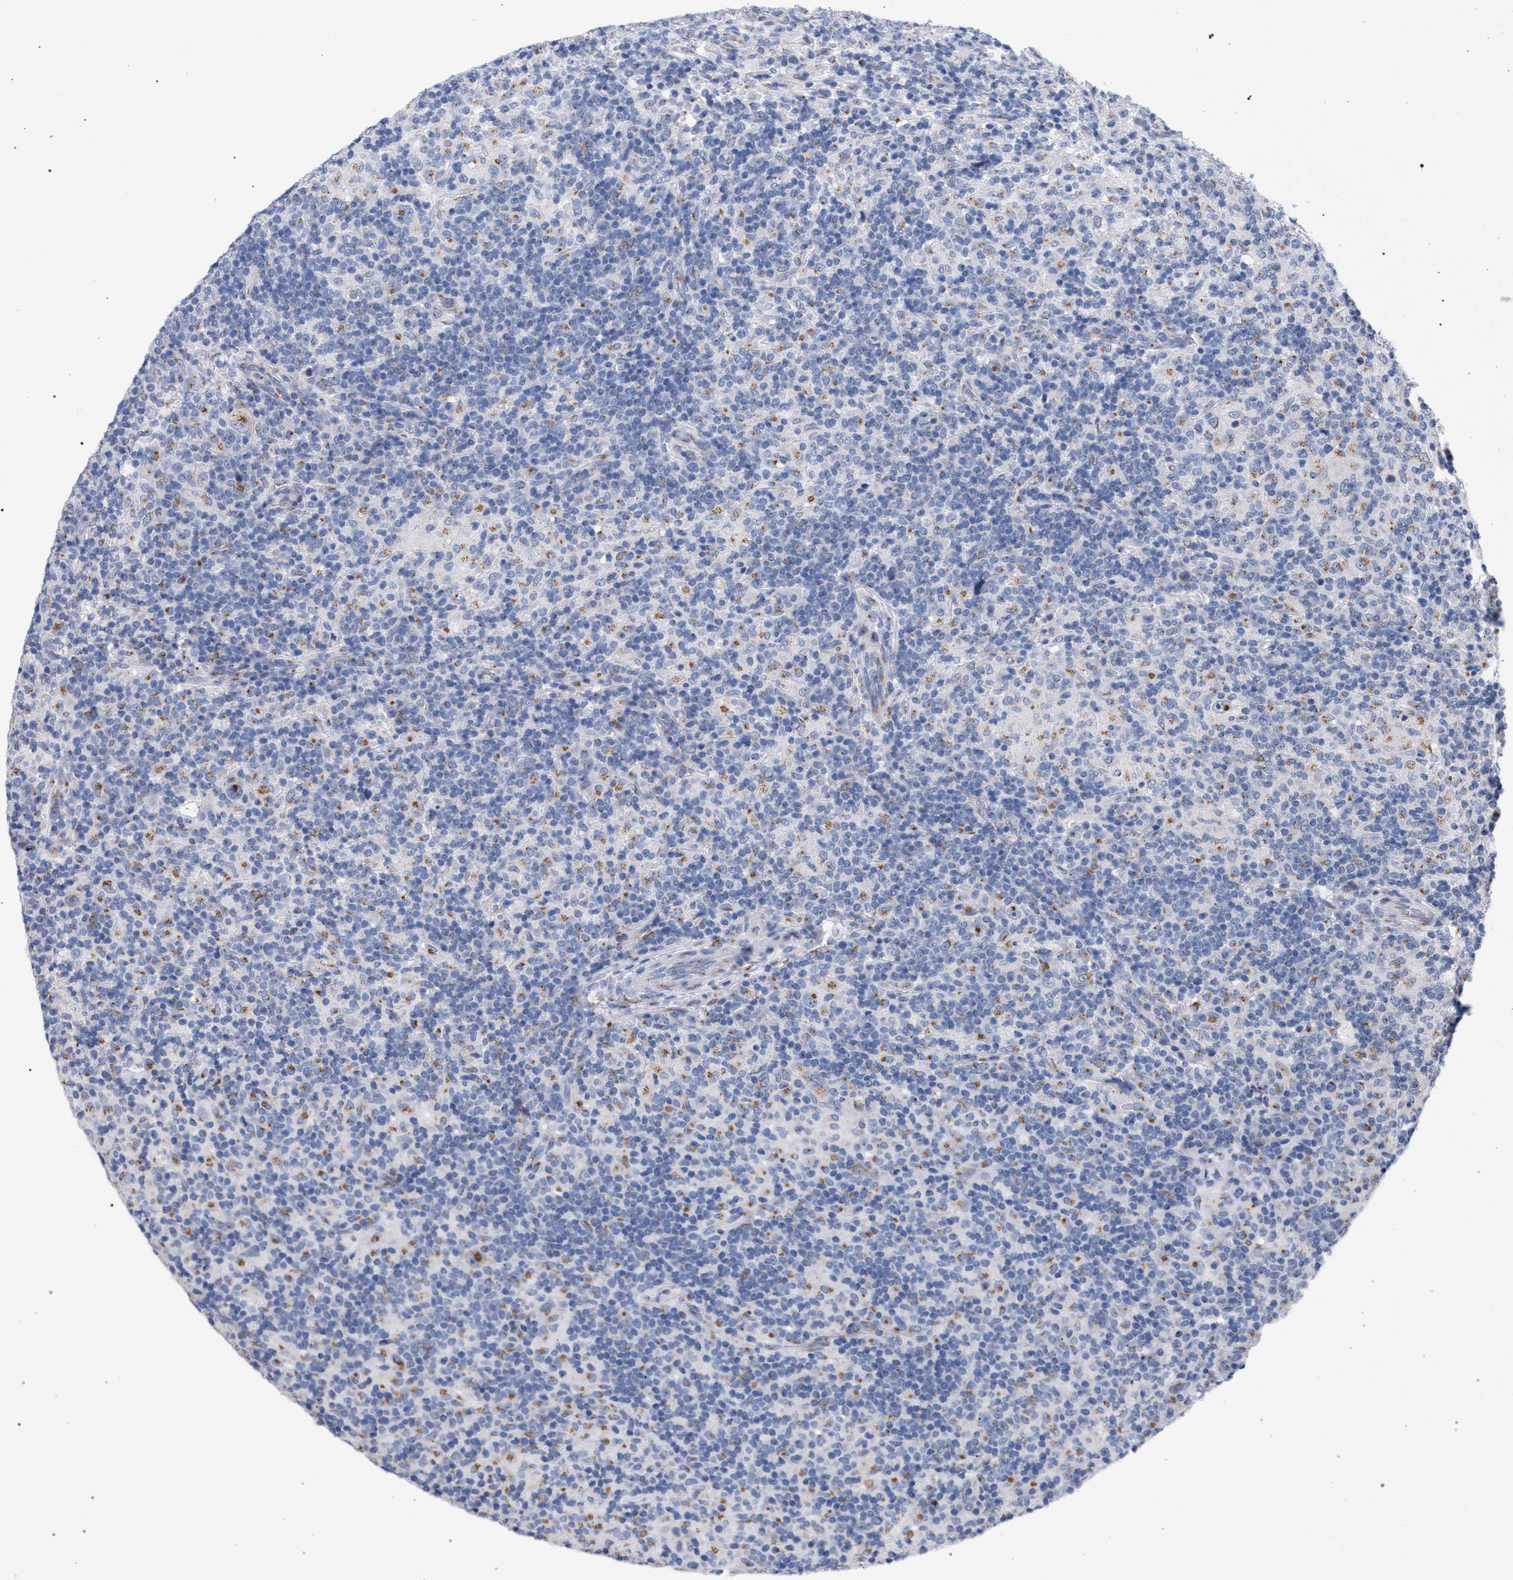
{"staining": {"intensity": "weak", "quantity": "25%-75%", "location": "cytoplasmic/membranous"}, "tissue": "lymphoma", "cell_type": "Tumor cells", "image_type": "cancer", "snomed": [{"axis": "morphology", "description": "Hodgkin's disease, NOS"}, {"axis": "topography", "description": "Lymph node"}], "caption": "Human Hodgkin's disease stained with a brown dye shows weak cytoplasmic/membranous positive expression in about 25%-75% of tumor cells.", "gene": "GOLGA2", "patient": {"sex": "male", "age": 70}}